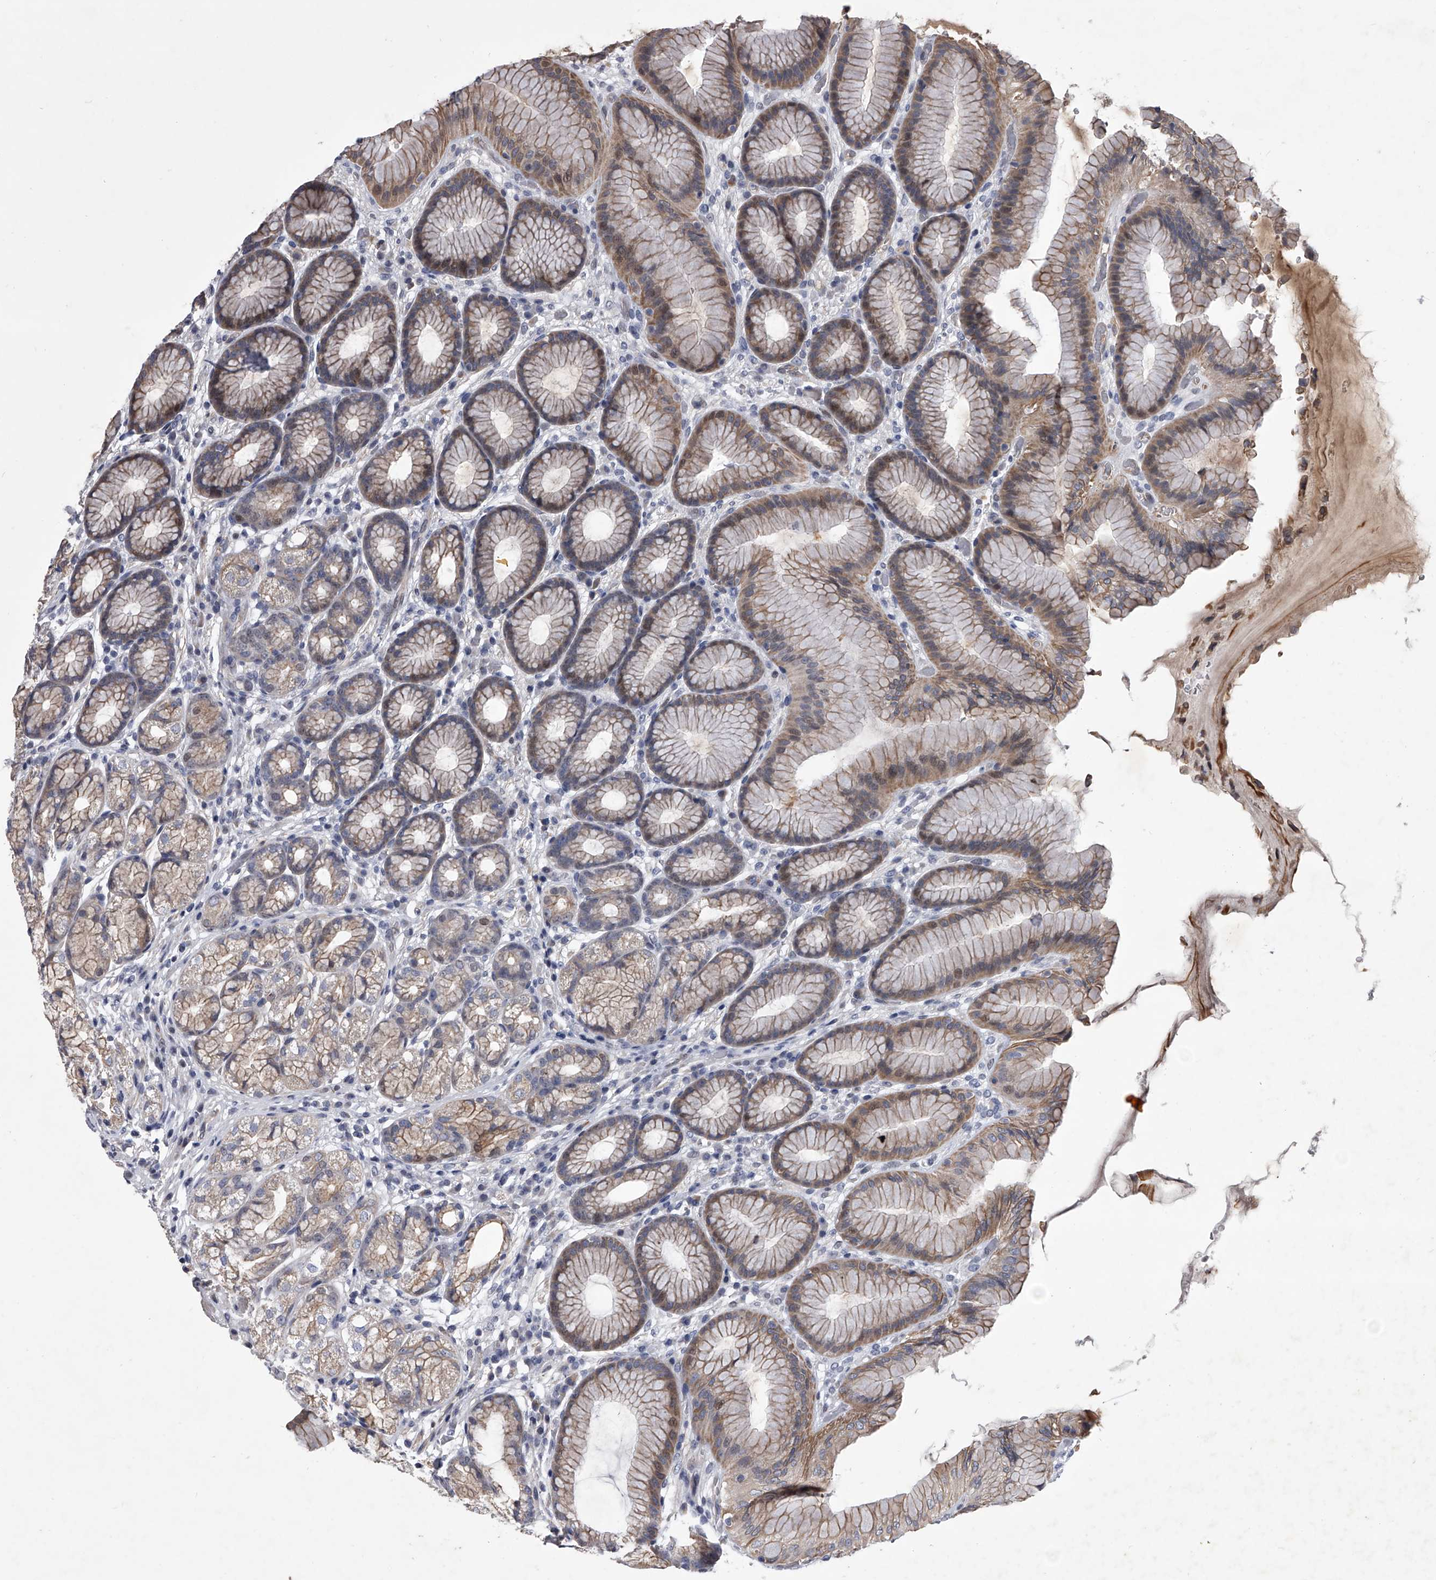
{"staining": {"intensity": "weak", "quantity": ">75%", "location": "cytoplasmic/membranous"}, "tissue": "stomach", "cell_type": "Glandular cells", "image_type": "normal", "snomed": [{"axis": "morphology", "description": "Normal tissue, NOS"}, {"axis": "topography", "description": "Stomach"}], "caption": "Human stomach stained with a brown dye reveals weak cytoplasmic/membranous positive positivity in about >75% of glandular cells.", "gene": "ZNF76", "patient": {"sex": "male", "age": 57}}